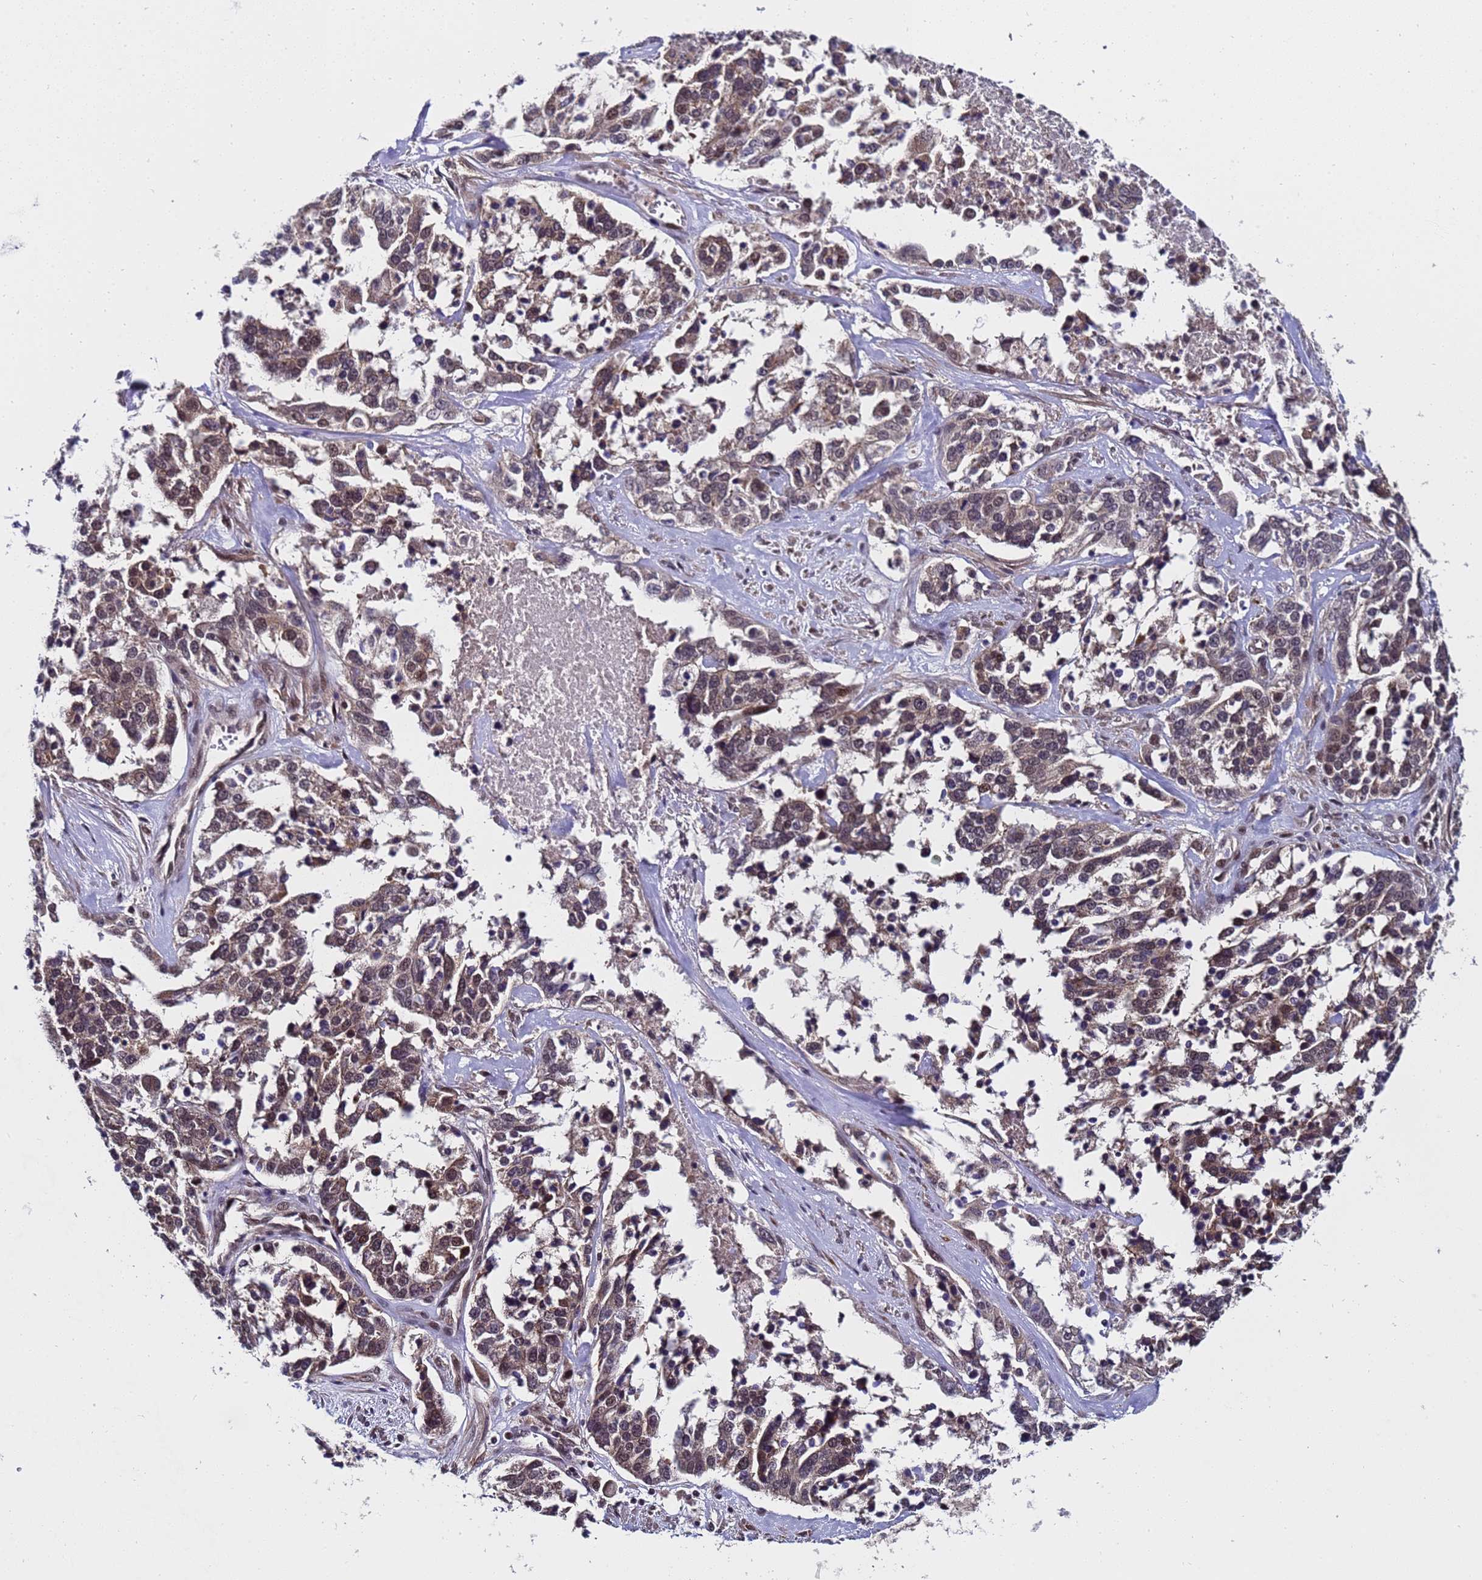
{"staining": {"intensity": "moderate", "quantity": ">75%", "location": "cytoplasmic/membranous,nuclear"}, "tissue": "ovarian cancer", "cell_type": "Tumor cells", "image_type": "cancer", "snomed": [{"axis": "morphology", "description": "Cystadenocarcinoma, serous, NOS"}, {"axis": "topography", "description": "Ovary"}], "caption": "The image exhibits a brown stain indicating the presence of a protein in the cytoplasmic/membranous and nuclear of tumor cells in ovarian cancer. The staining was performed using DAB, with brown indicating positive protein expression. Nuclei are stained blue with hematoxylin.", "gene": "ANAPC13", "patient": {"sex": "female", "age": 44}}